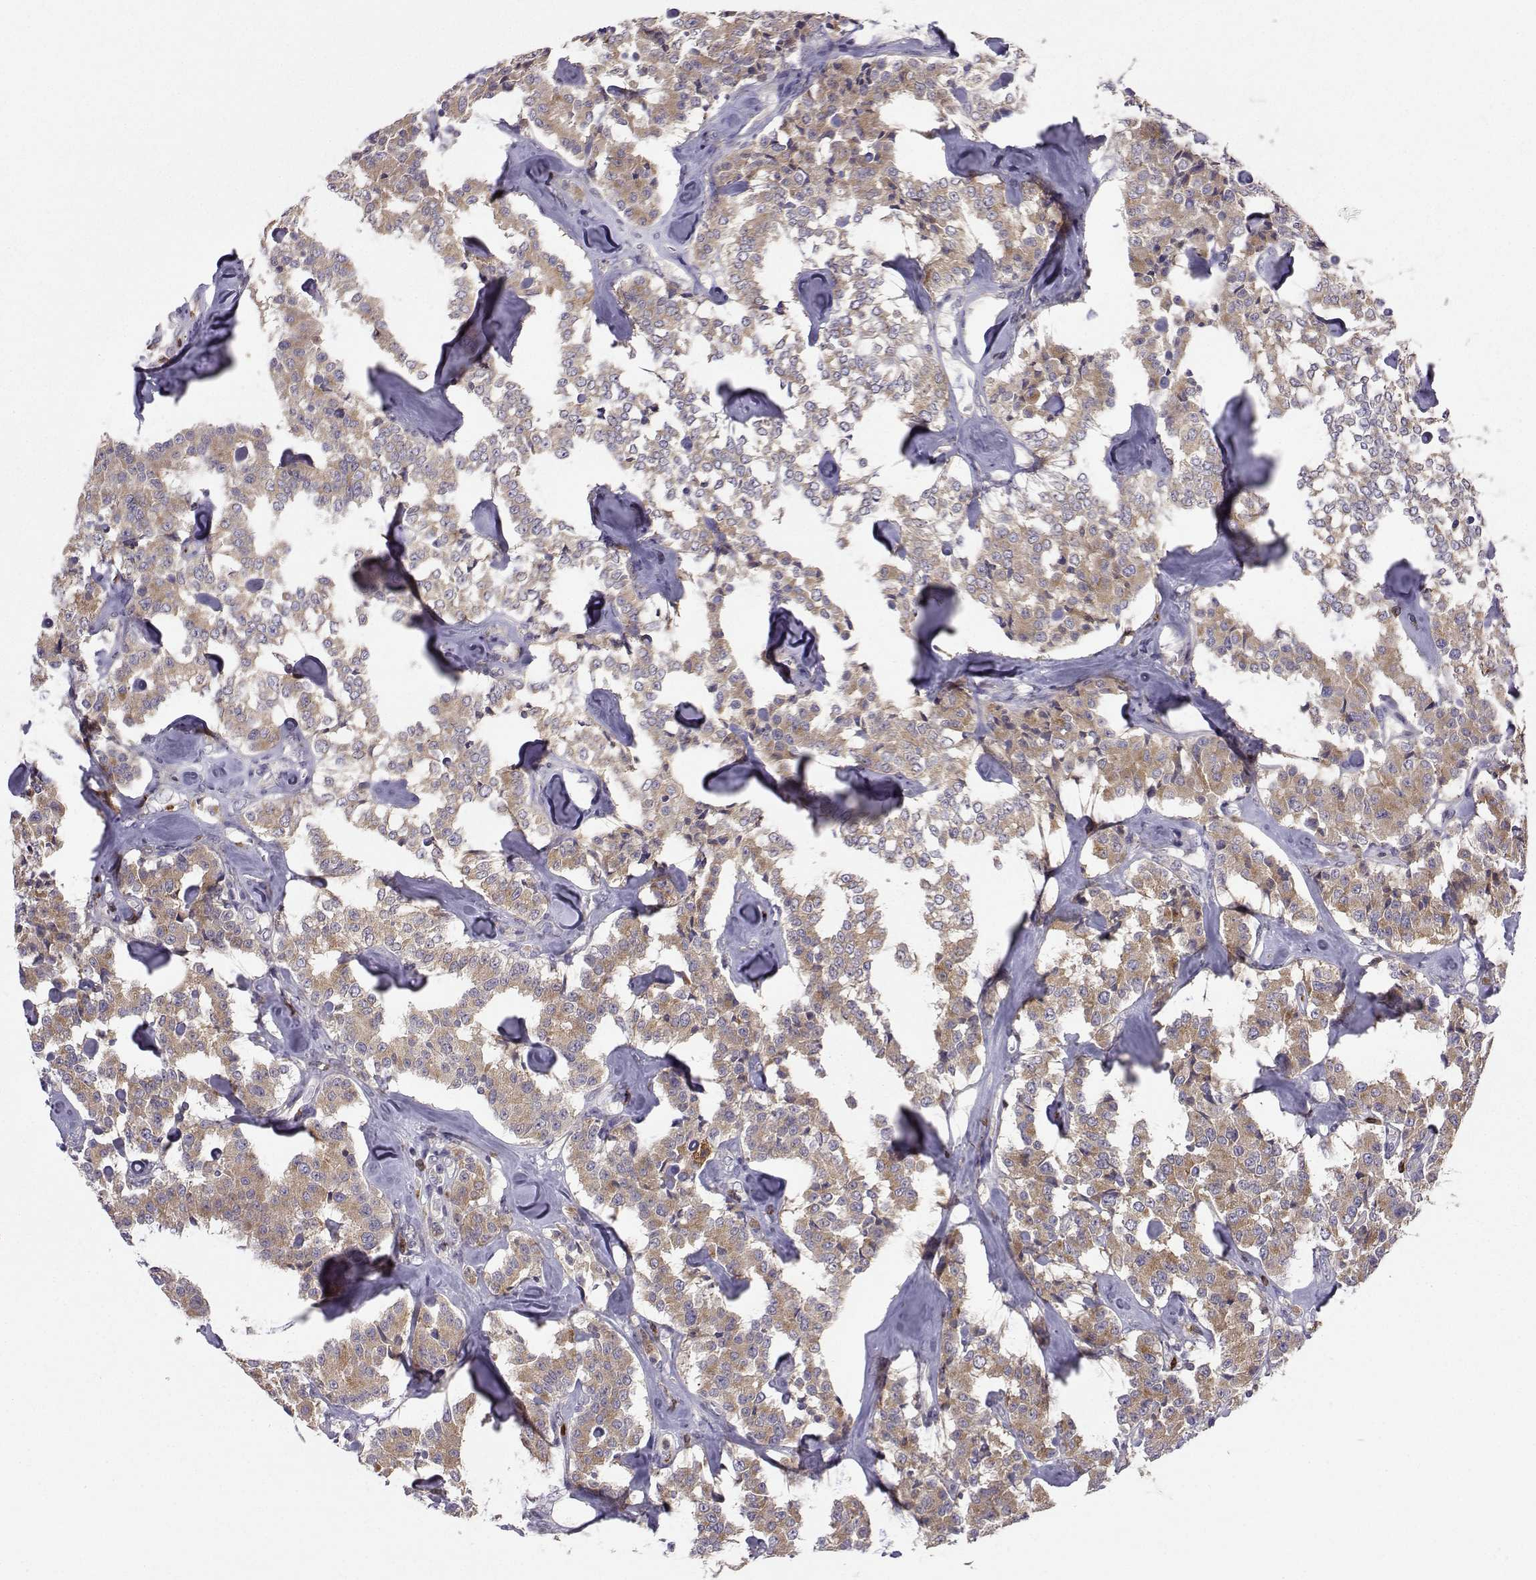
{"staining": {"intensity": "moderate", "quantity": "25%-75%", "location": "cytoplasmic/membranous"}, "tissue": "carcinoid", "cell_type": "Tumor cells", "image_type": "cancer", "snomed": [{"axis": "morphology", "description": "Carcinoid, malignant, NOS"}, {"axis": "topography", "description": "Pancreas"}], "caption": "Protein expression analysis of human carcinoid (malignant) reveals moderate cytoplasmic/membranous staining in about 25%-75% of tumor cells.", "gene": "STXBP5", "patient": {"sex": "male", "age": 41}}